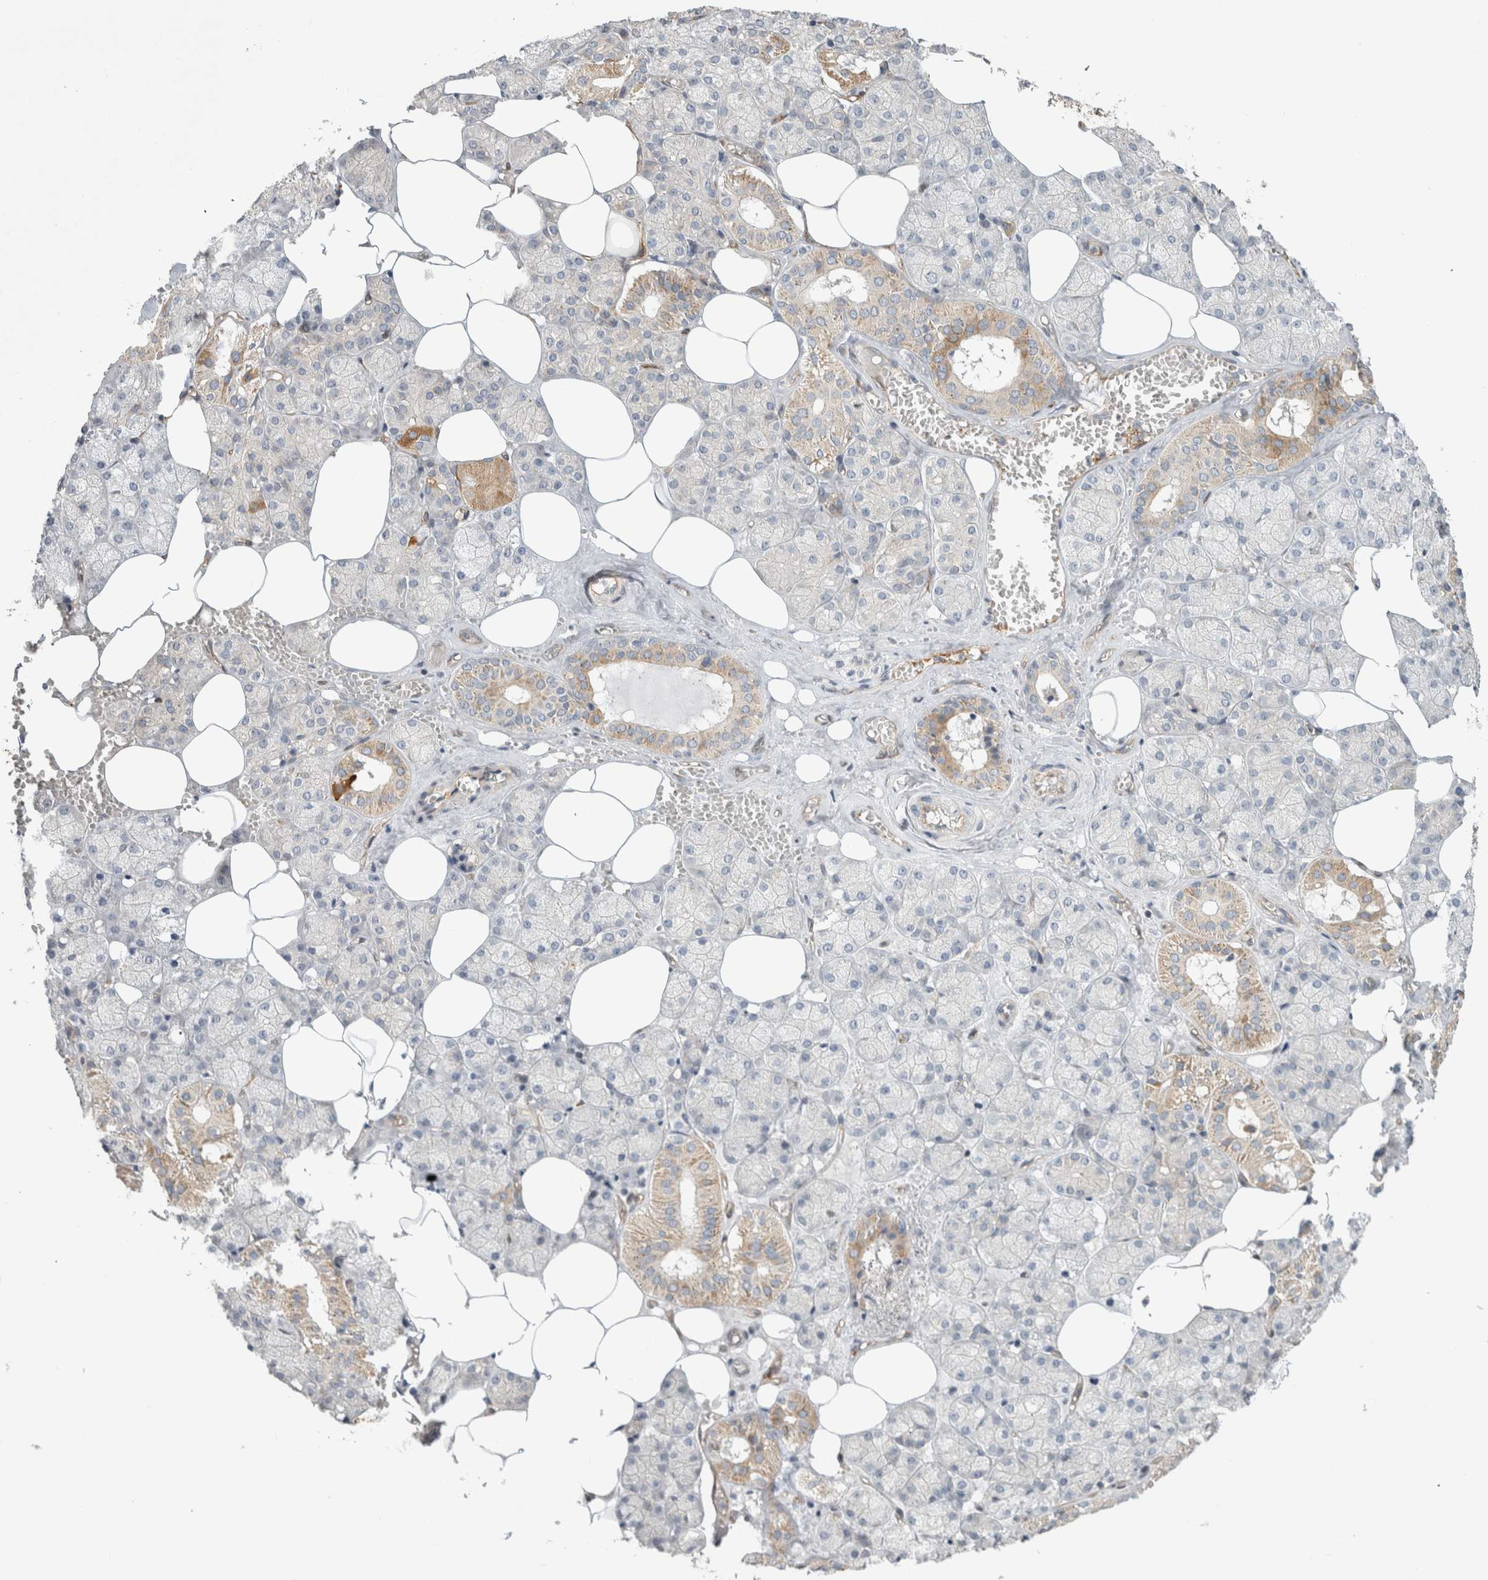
{"staining": {"intensity": "moderate", "quantity": "<25%", "location": "cytoplasmic/membranous"}, "tissue": "salivary gland", "cell_type": "Glandular cells", "image_type": "normal", "snomed": [{"axis": "morphology", "description": "Normal tissue, NOS"}, {"axis": "topography", "description": "Salivary gland"}], "caption": "Immunohistochemical staining of benign human salivary gland exhibits moderate cytoplasmic/membranous protein expression in about <25% of glandular cells. The staining is performed using DAB brown chromogen to label protein expression. The nuclei are counter-stained blue using hematoxylin.", "gene": "KPNA5", "patient": {"sex": "male", "age": 62}}